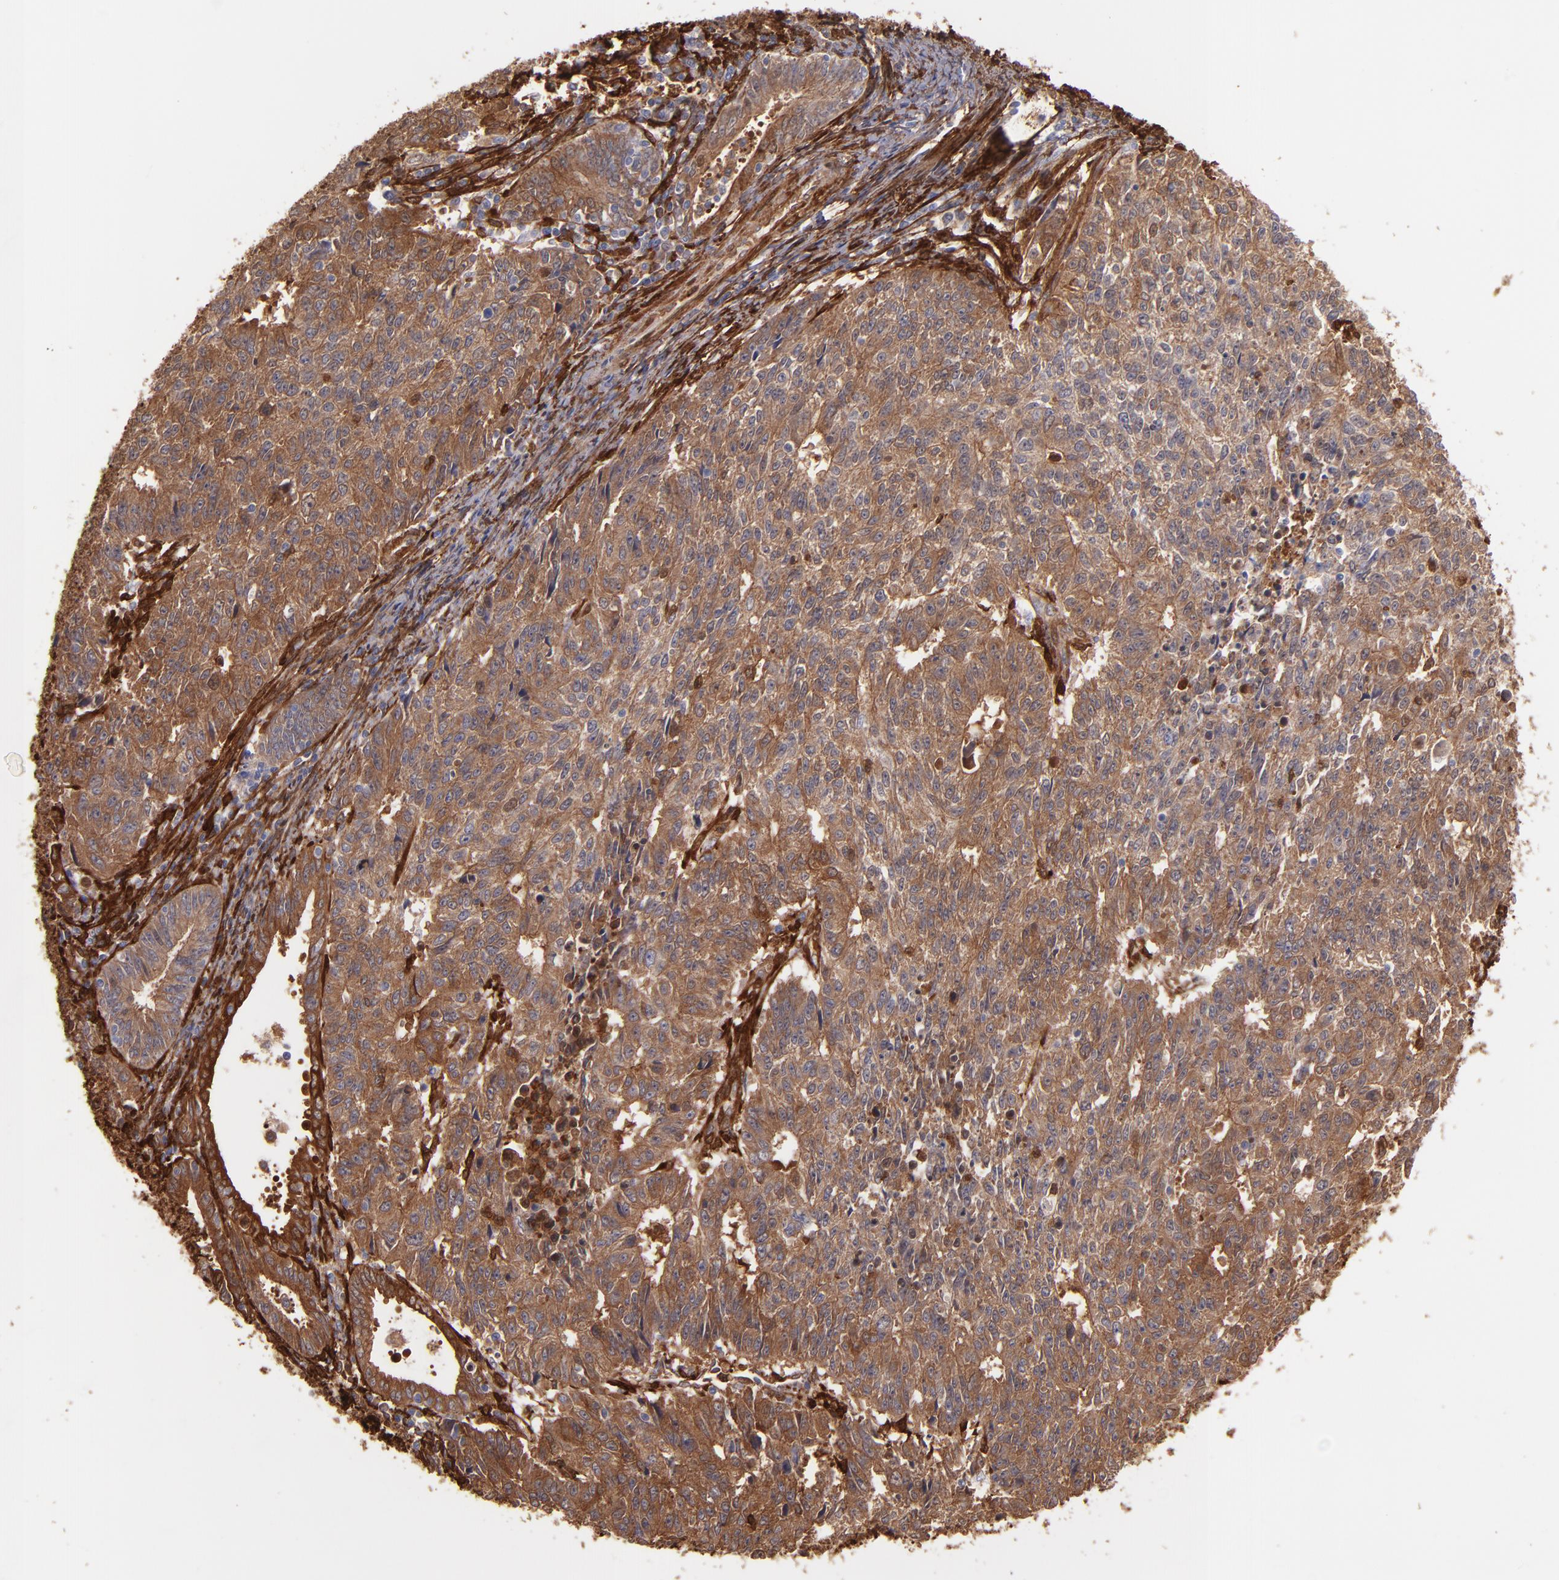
{"staining": {"intensity": "moderate", "quantity": ">75%", "location": "cytoplasmic/membranous"}, "tissue": "endometrial cancer", "cell_type": "Tumor cells", "image_type": "cancer", "snomed": [{"axis": "morphology", "description": "Adenocarcinoma, NOS"}, {"axis": "topography", "description": "Endometrium"}], "caption": "An immunohistochemistry histopathology image of neoplastic tissue is shown. Protein staining in brown highlights moderate cytoplasmic/membranous positivity in endometrial adenocarcinoma within tumor cells. Nuclei are stained in blue.", "gene": "VCL", "patient": {"sex": "female", "age": 42}}